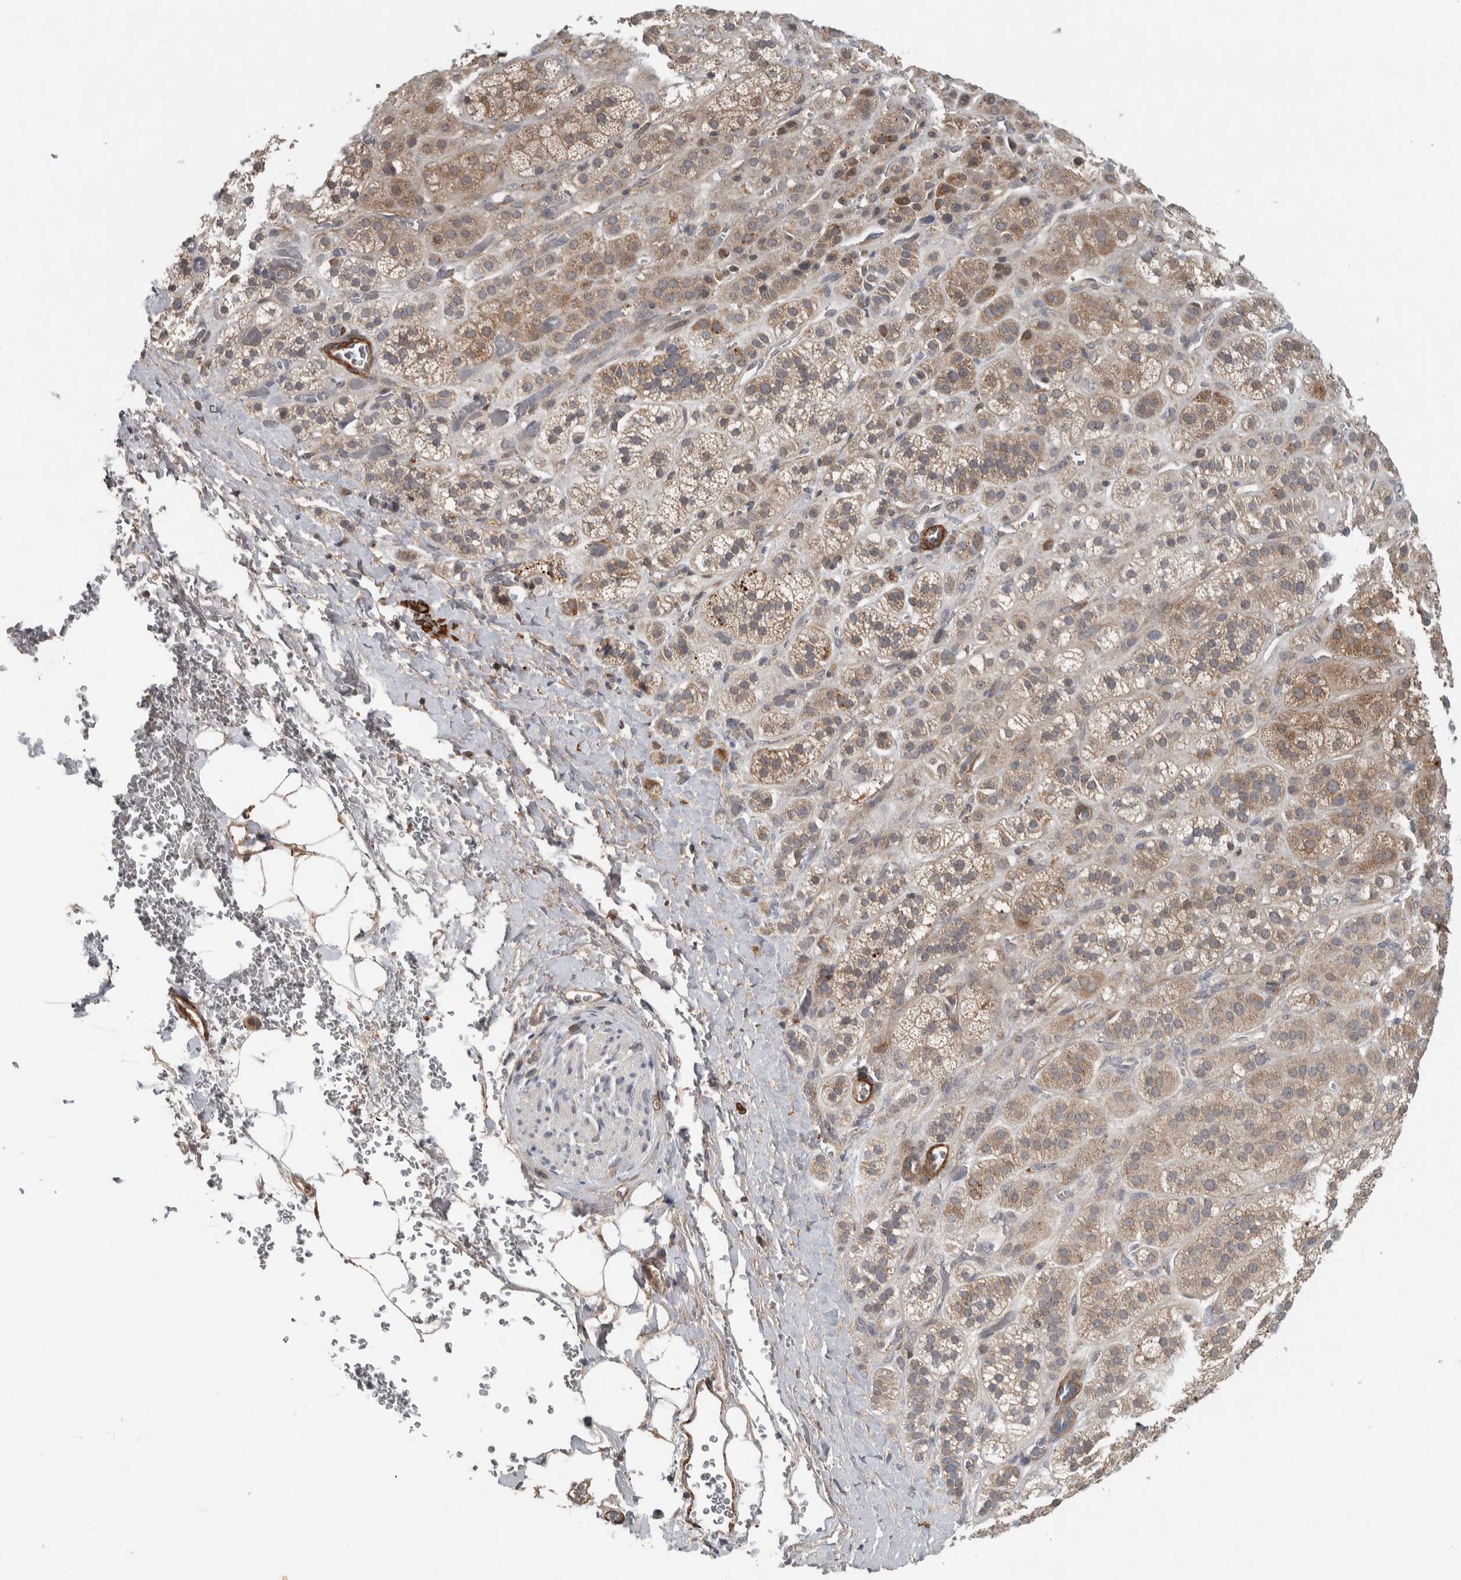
{"staining": {"intensity": "moderate", "quantity": ">75%", "location": "cytoplasmic/membranous"}, "tissue": "adrenal gland", "cell_type": "Glandular cells", "image_type": "normal", "snomed": [{"axis": "morphology", "description": "Normal tissue, NOS"}, {"axis": "topography", "description": "Adrenal gland"}], "caption": "Immunohistochemical staining of benign adrenal gland displays >75% levels of moderate cytoplasmic/membranous protein positivity in about >75% of glandular cells.", "gene": "LBHD1", "patient": {"sex": "male", "age": 56}}